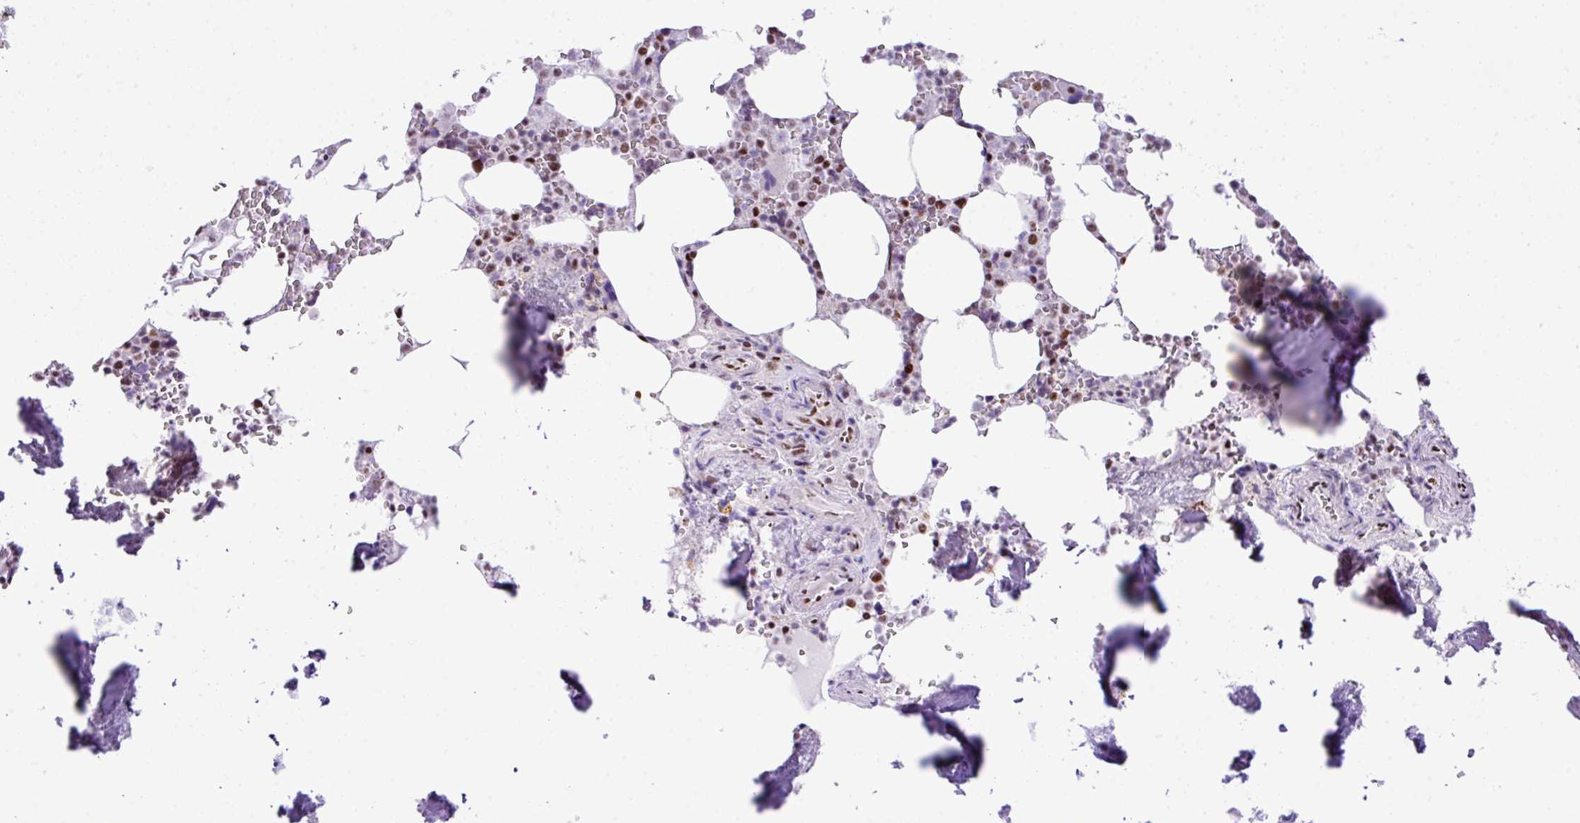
{"staining": {"intensity": "moderate", "quantity": "25%-75%", "location": "nuclear"}, "tissue": "bone marrow", "cell_type": "Hematopoietic cells", "image_type": "normal", "snomed": [{"axis": "morphology", "description": "Normal tissue, NOS"}, {"axis": "topography", "description": "Bone marrow"}], "caption": "Immunohistochemical staining of normal human bone marrow displays 25%-75% levels of moderate nuclear protein expression in about 25%-75% of hematopoietic cells. The staining is performed using DAB (3,3'-diaminobenzidine) brown chromogen to label protein expression. The nuclei are counter-stained blue using hematoxylin.", "gene": "RARG", "patient": {"sex": "male", "age": 64}}